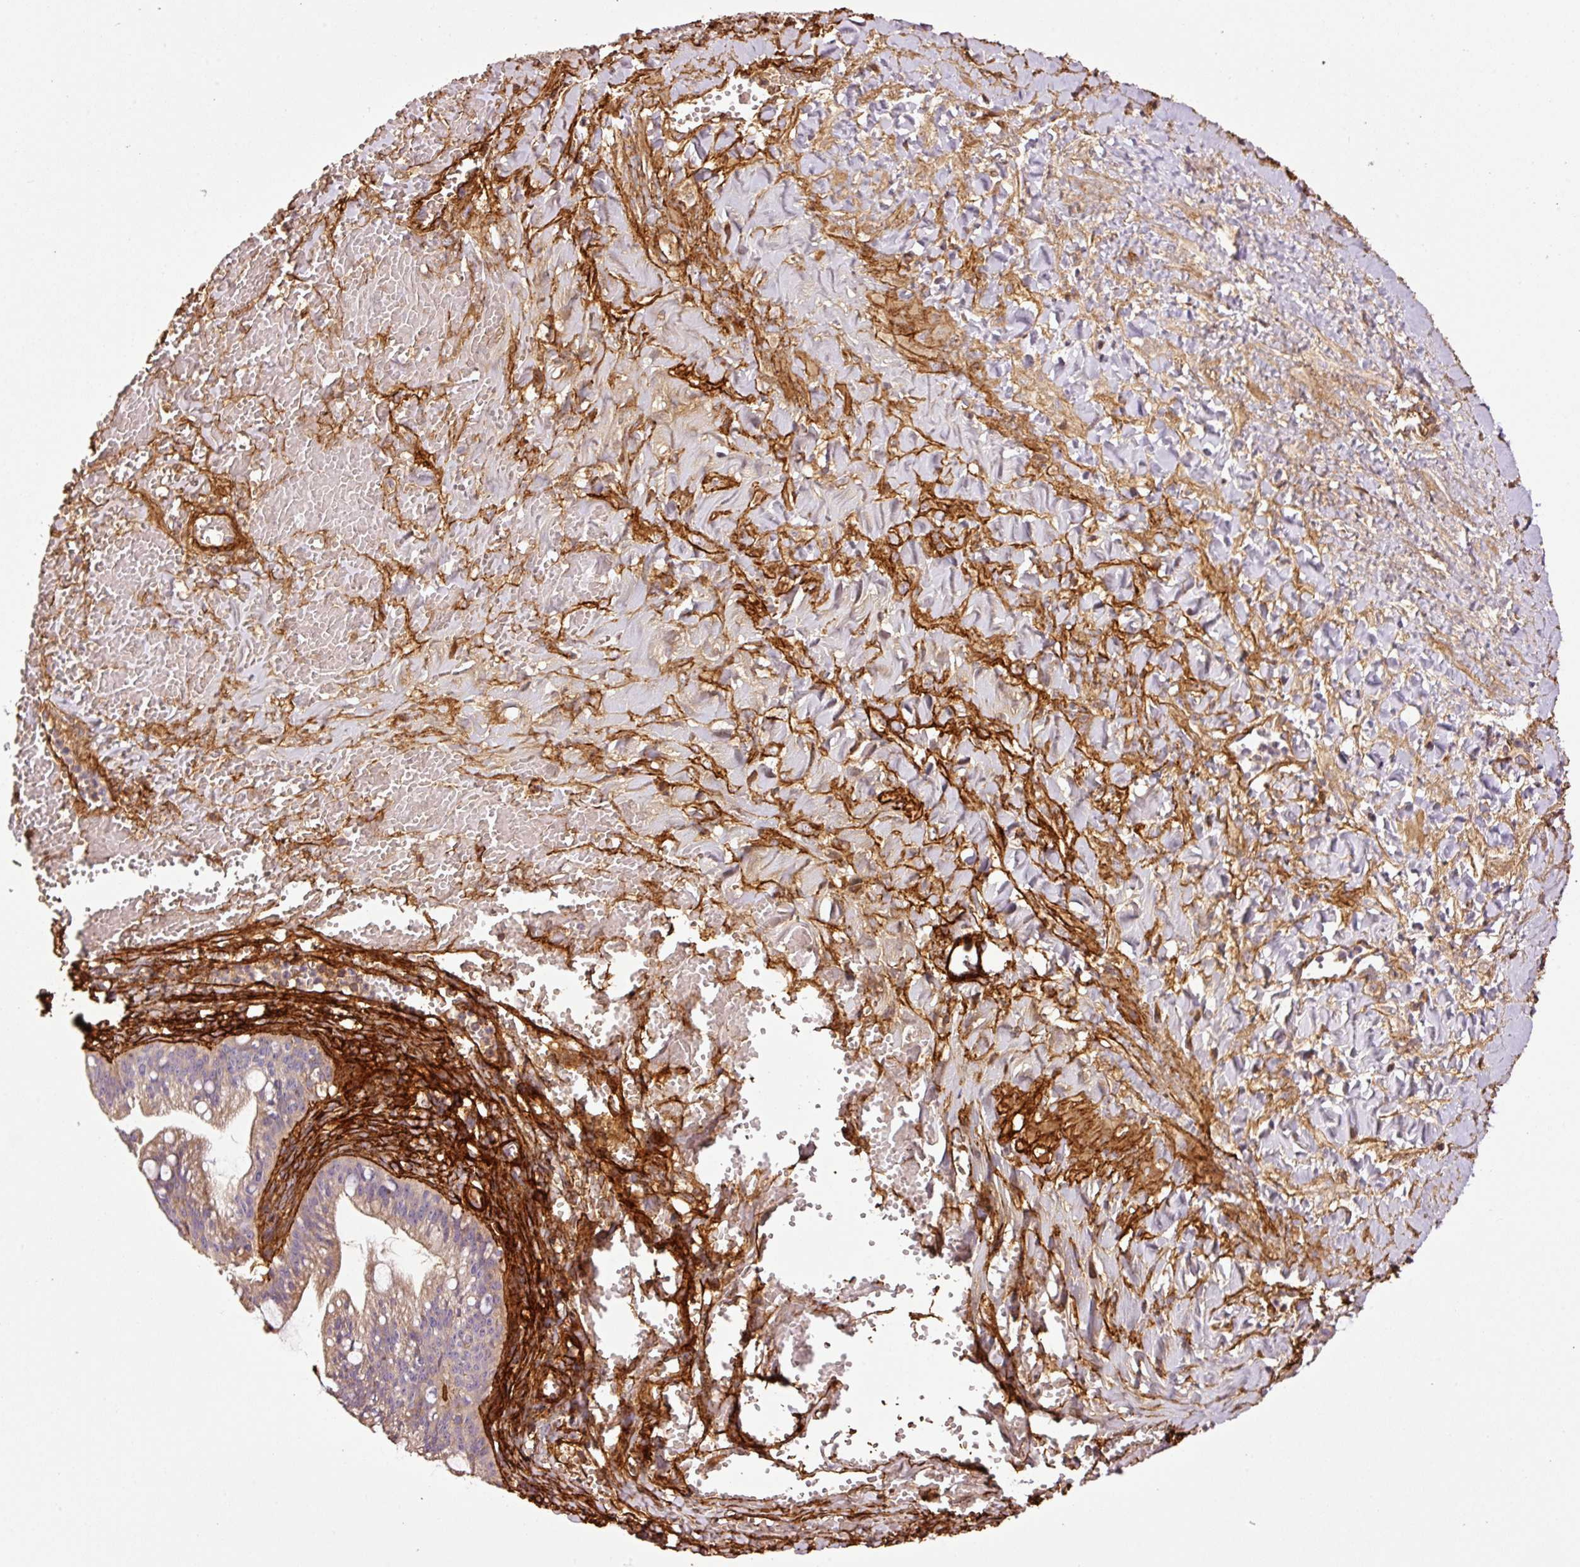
{"staining": {"intensity": "weak", "quantity": "25%-75%", "location": "cytoplasmic/membranous"}, "tissue": "ovarian cancer", "cell_type": "Tumor cells", "image_type": "cancer", "snomed": [{"axis": "morphology", "description": "Cystadenocarcinoma, mucinous, NOS"}, {"axis": "topography", "description": "Ovary"}], "caption": "Ovarian cancer tissue demonstrates weak cytoplasmic/membranous expression in about 25%-75% of tumor cells", "gene": "NID2", "patient": {"sex": "female", "age": 73}}